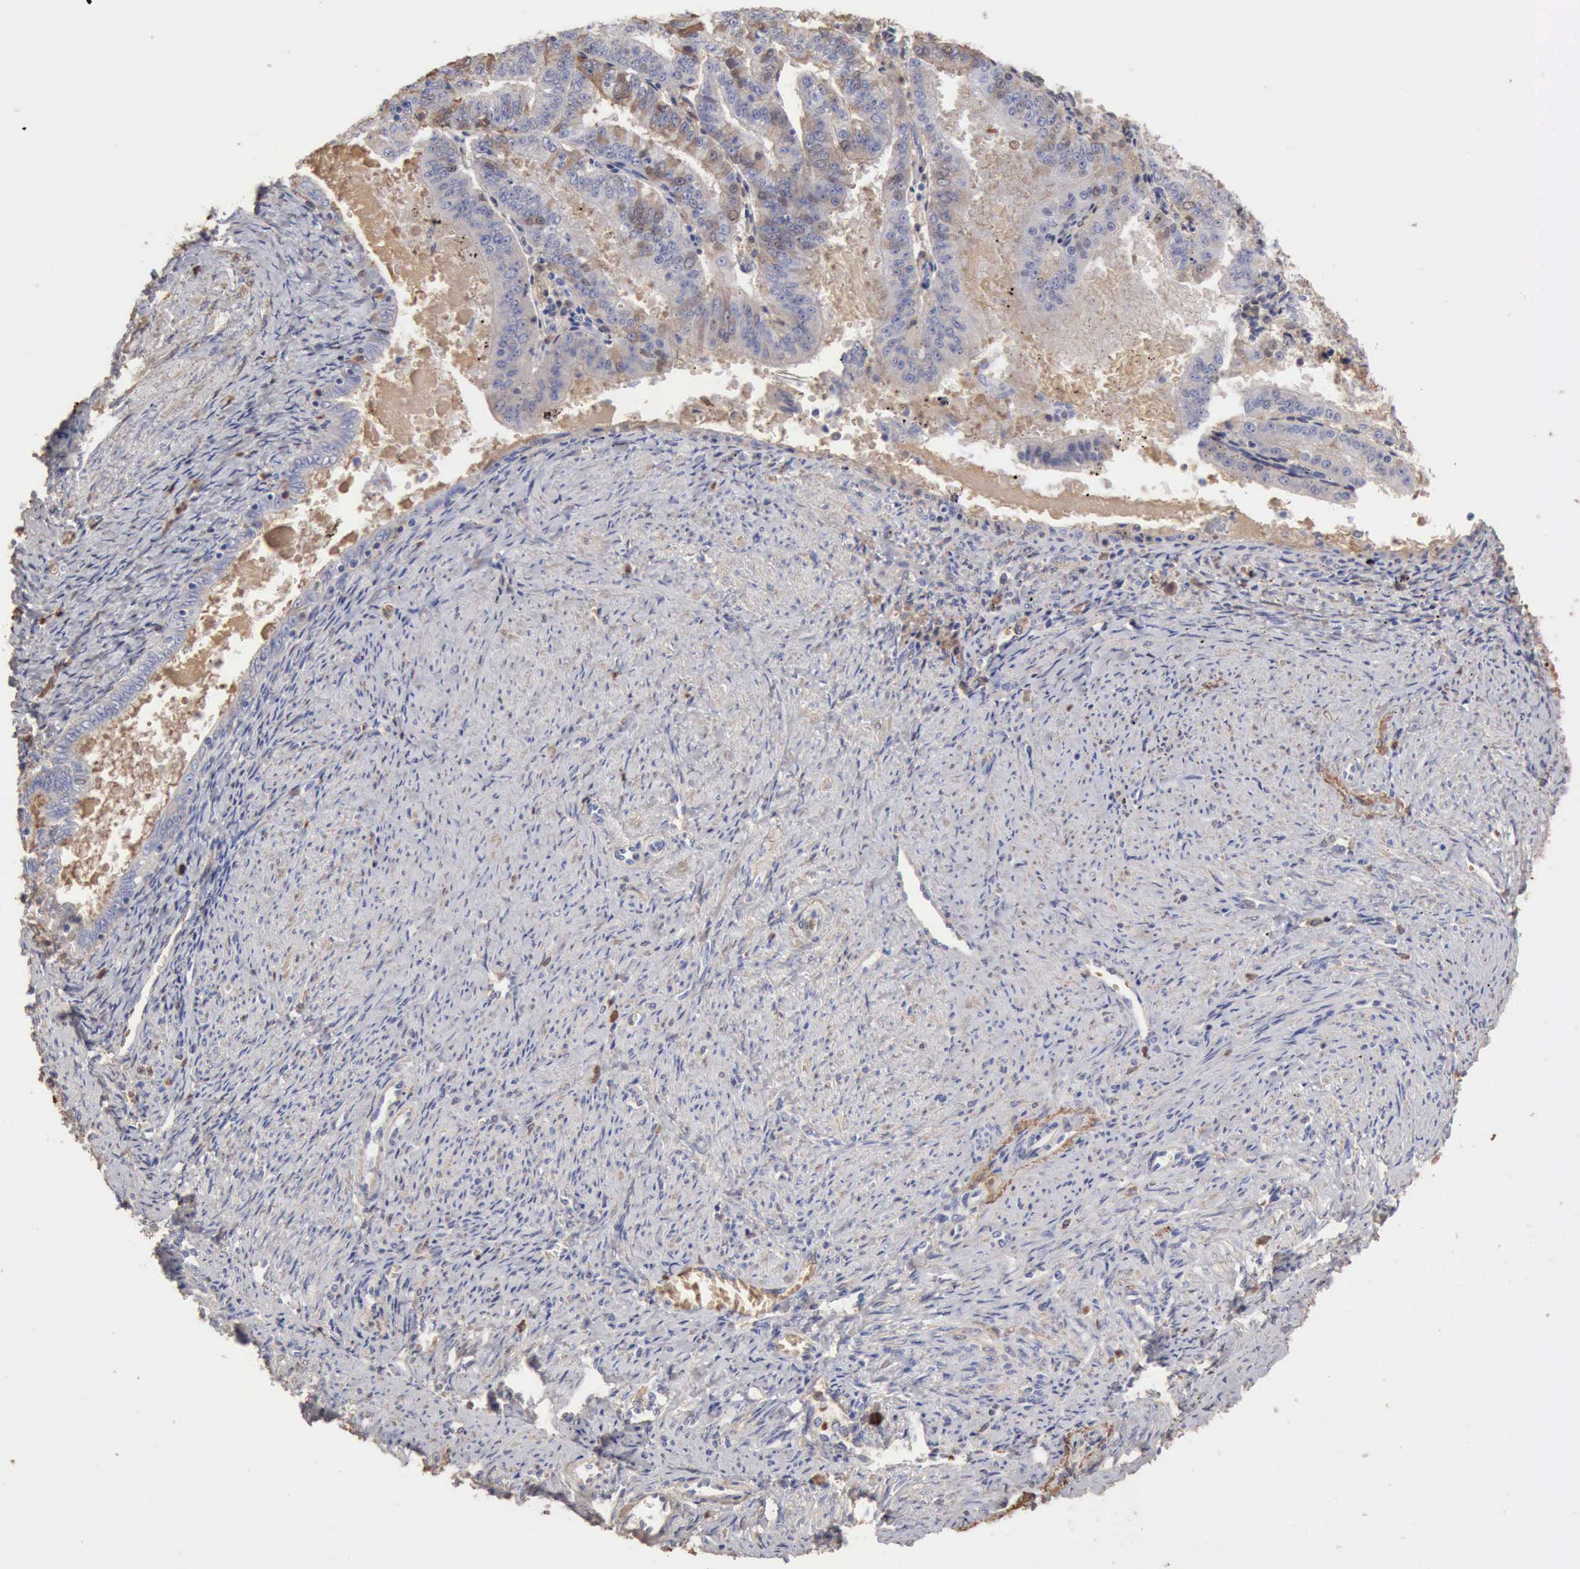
{"staining": {"intensity": "weak", "quantity": "<25%", "location": "cytoplasmic/membranous,nuclear"}, "tissue": "endometrial cancer", "cell_type": "Tumor cells", "image_type": "cancer", "snomed": [{"axis": "morphology", "description": "Adenocarcinoma, NOS"}, {"axis": "topography", "description": "Endometrium"}], "caption": "Immunohistochemistry (IHC) image of neoplastic tissue: endometrial adenocarcinoma stained with DAB (3,3'-diaminobenzidine) displays no significant protein positivity in tumor cells.", "gene": "SERPINA1", "patient": {"sex": "female", "age": 66}}